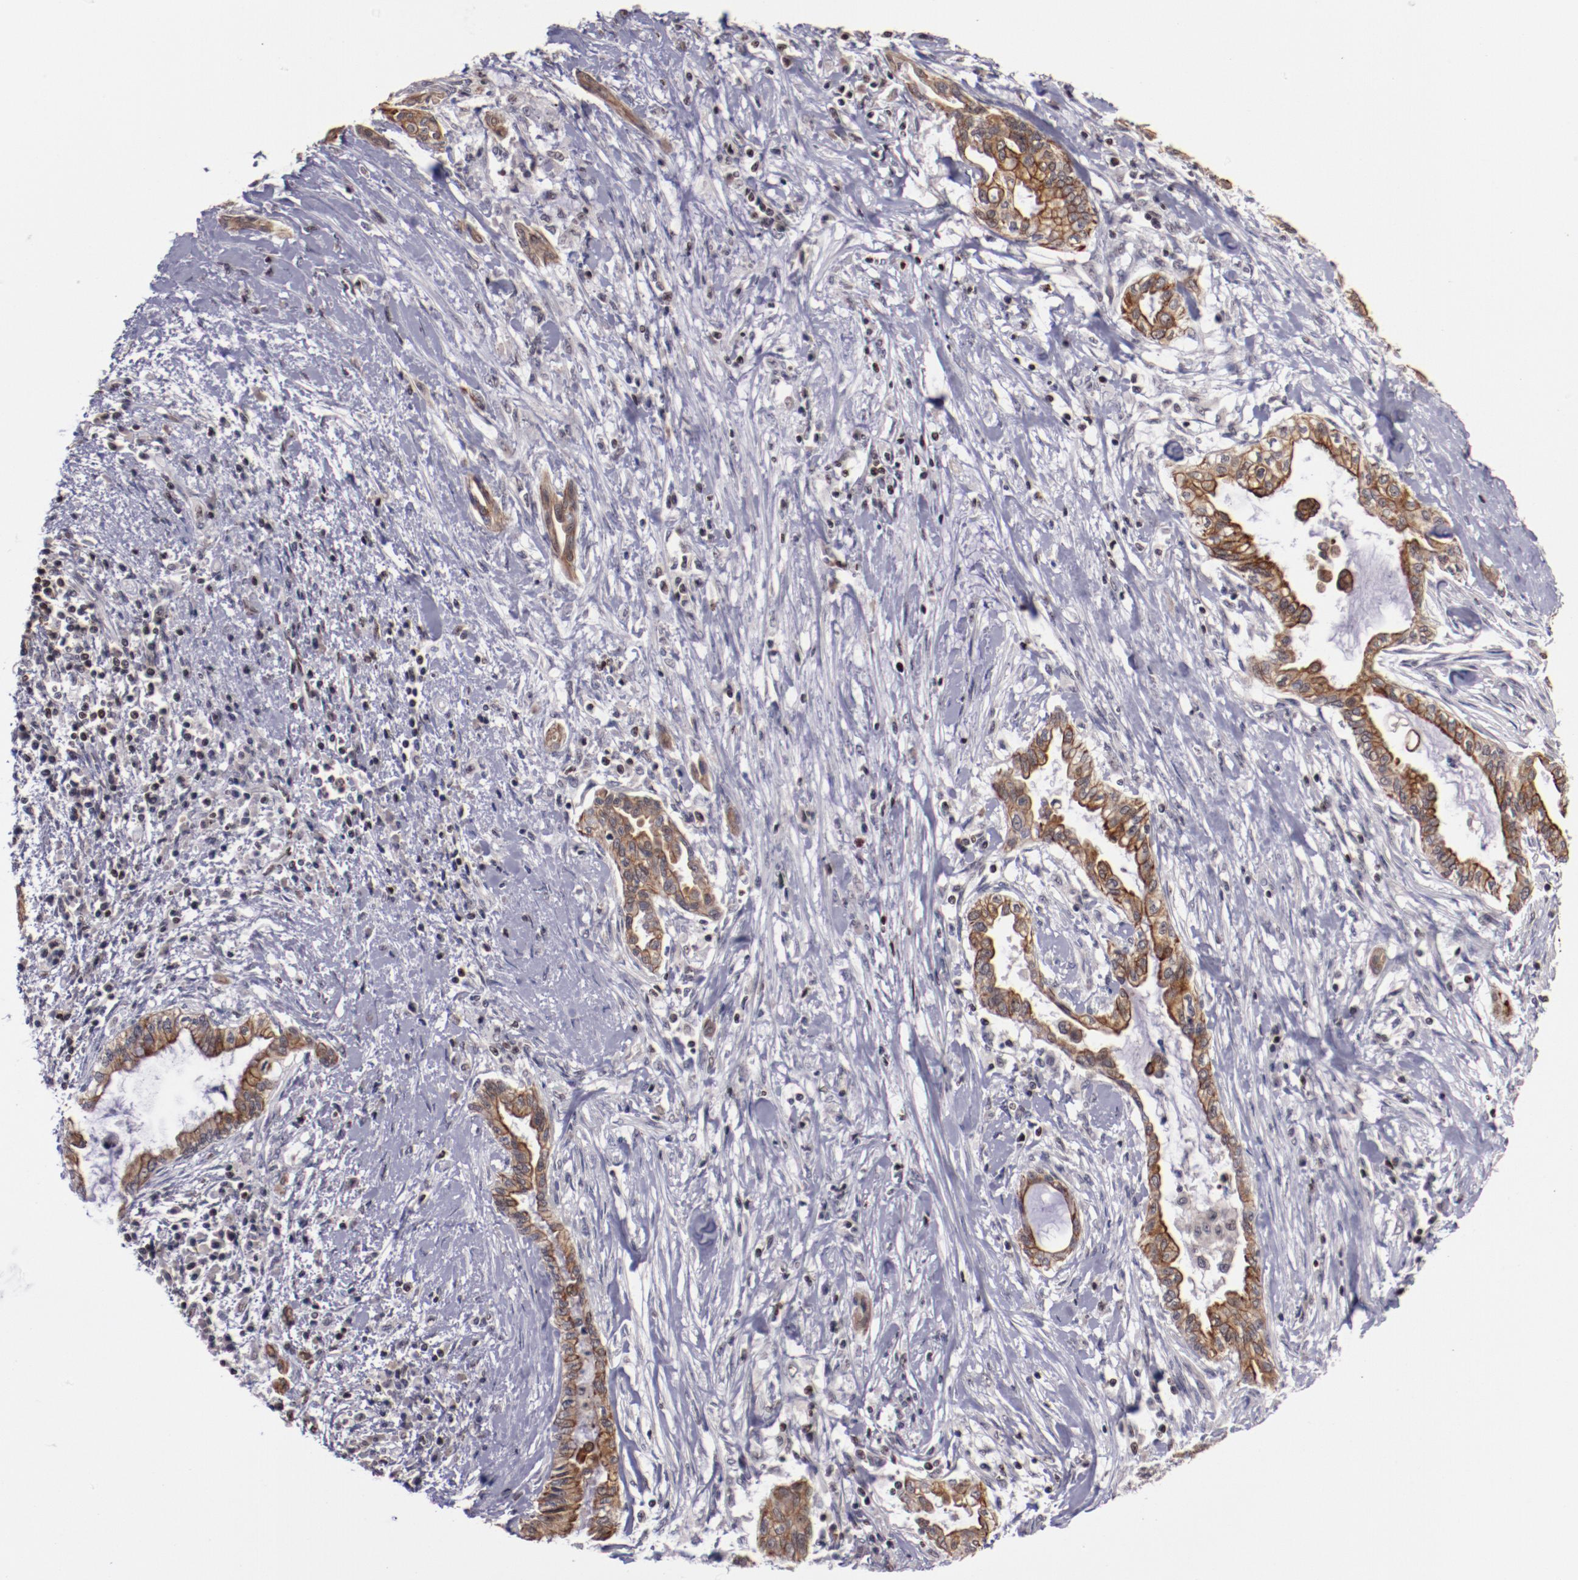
{"staining": {"intensity": "moderate", "quantity": "25%-75%", "location": "cytoplasmic/membranous"}, "tissue": "pancreatic cancer", "cell_type": "Tumor cells", "image_type": "cancer", "snomed": [{"axis": "morphology", "description": "Adenocarcinoma, NOS"}, {"axis": "topography", "description": "Pancreas"}], "caption": "Human pancreatic adenocarcinoma stained with a brown dye reveals moderate cytoplasmic/membranous positive staining in about 25%-75% of tumor cells.", "gene": "DDX24", "patient": {"sex": "female", "age": 64}}